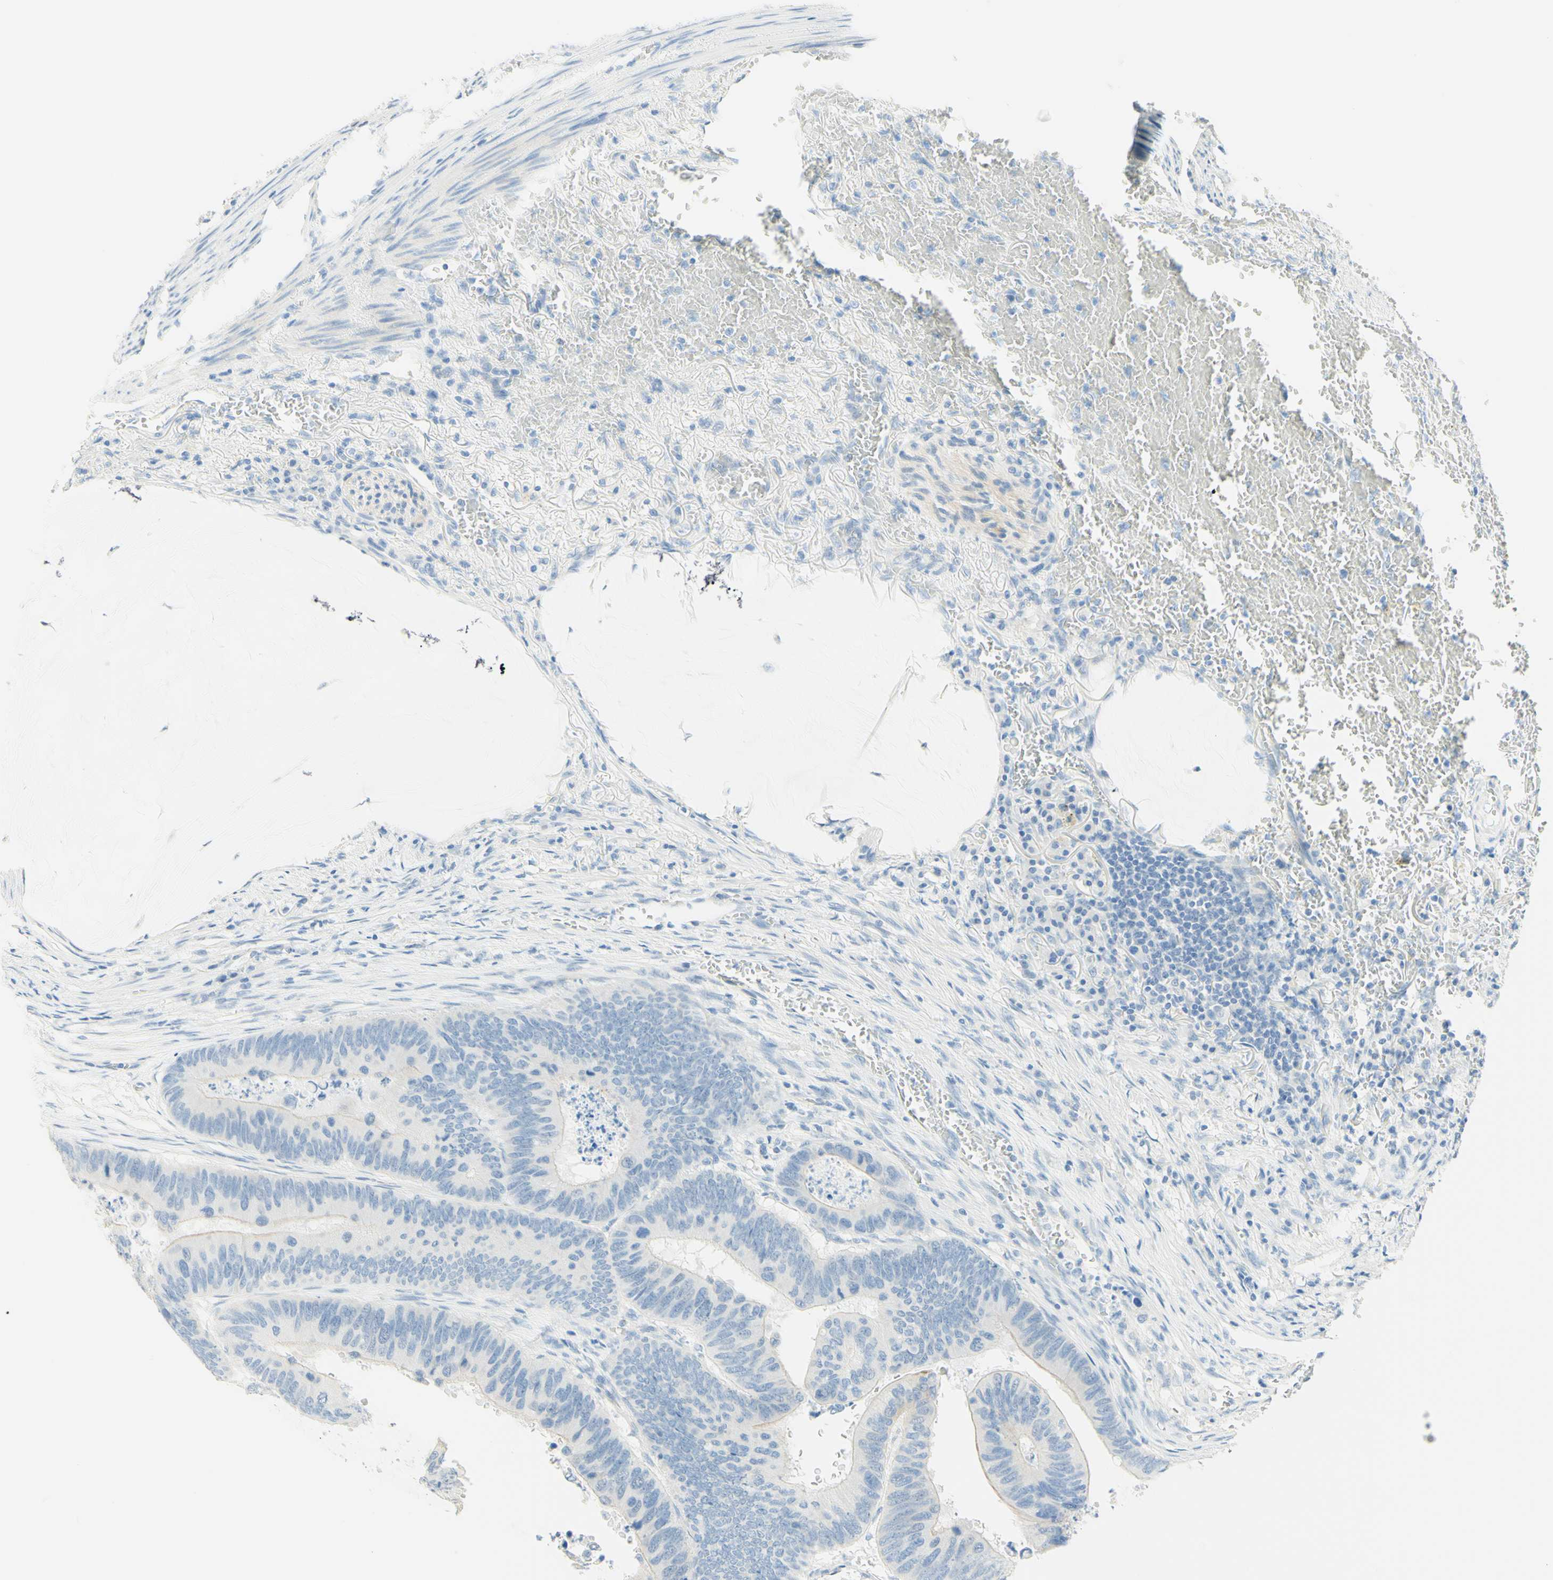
{"staining": {"intensity": "negative", "quantity": "none", "location": "none"}, "tissue": "colorectal cancer", "cell_type": "Tumor cells", "image_type": "cancer", "snomed": [{"axis": "morphology", "description": "Normal tissue, NOS"}, {"axis": "morphology", "description": "Adenocarcinoma, NOS"}, {"axis": "topography", "description": "Rectum"}, {"axis": "topography", "description": "Peripheral nerve tissue"}], "caption": "High power microscopy image of an immunohistochemistry (IHC) photomicrograph of colorectal cancer, revealing no significant staining in tumor cells. Nuclei are stained in blue.", "gene": "TMEM132D", "patient": {"sex": "male", "age": 92}}